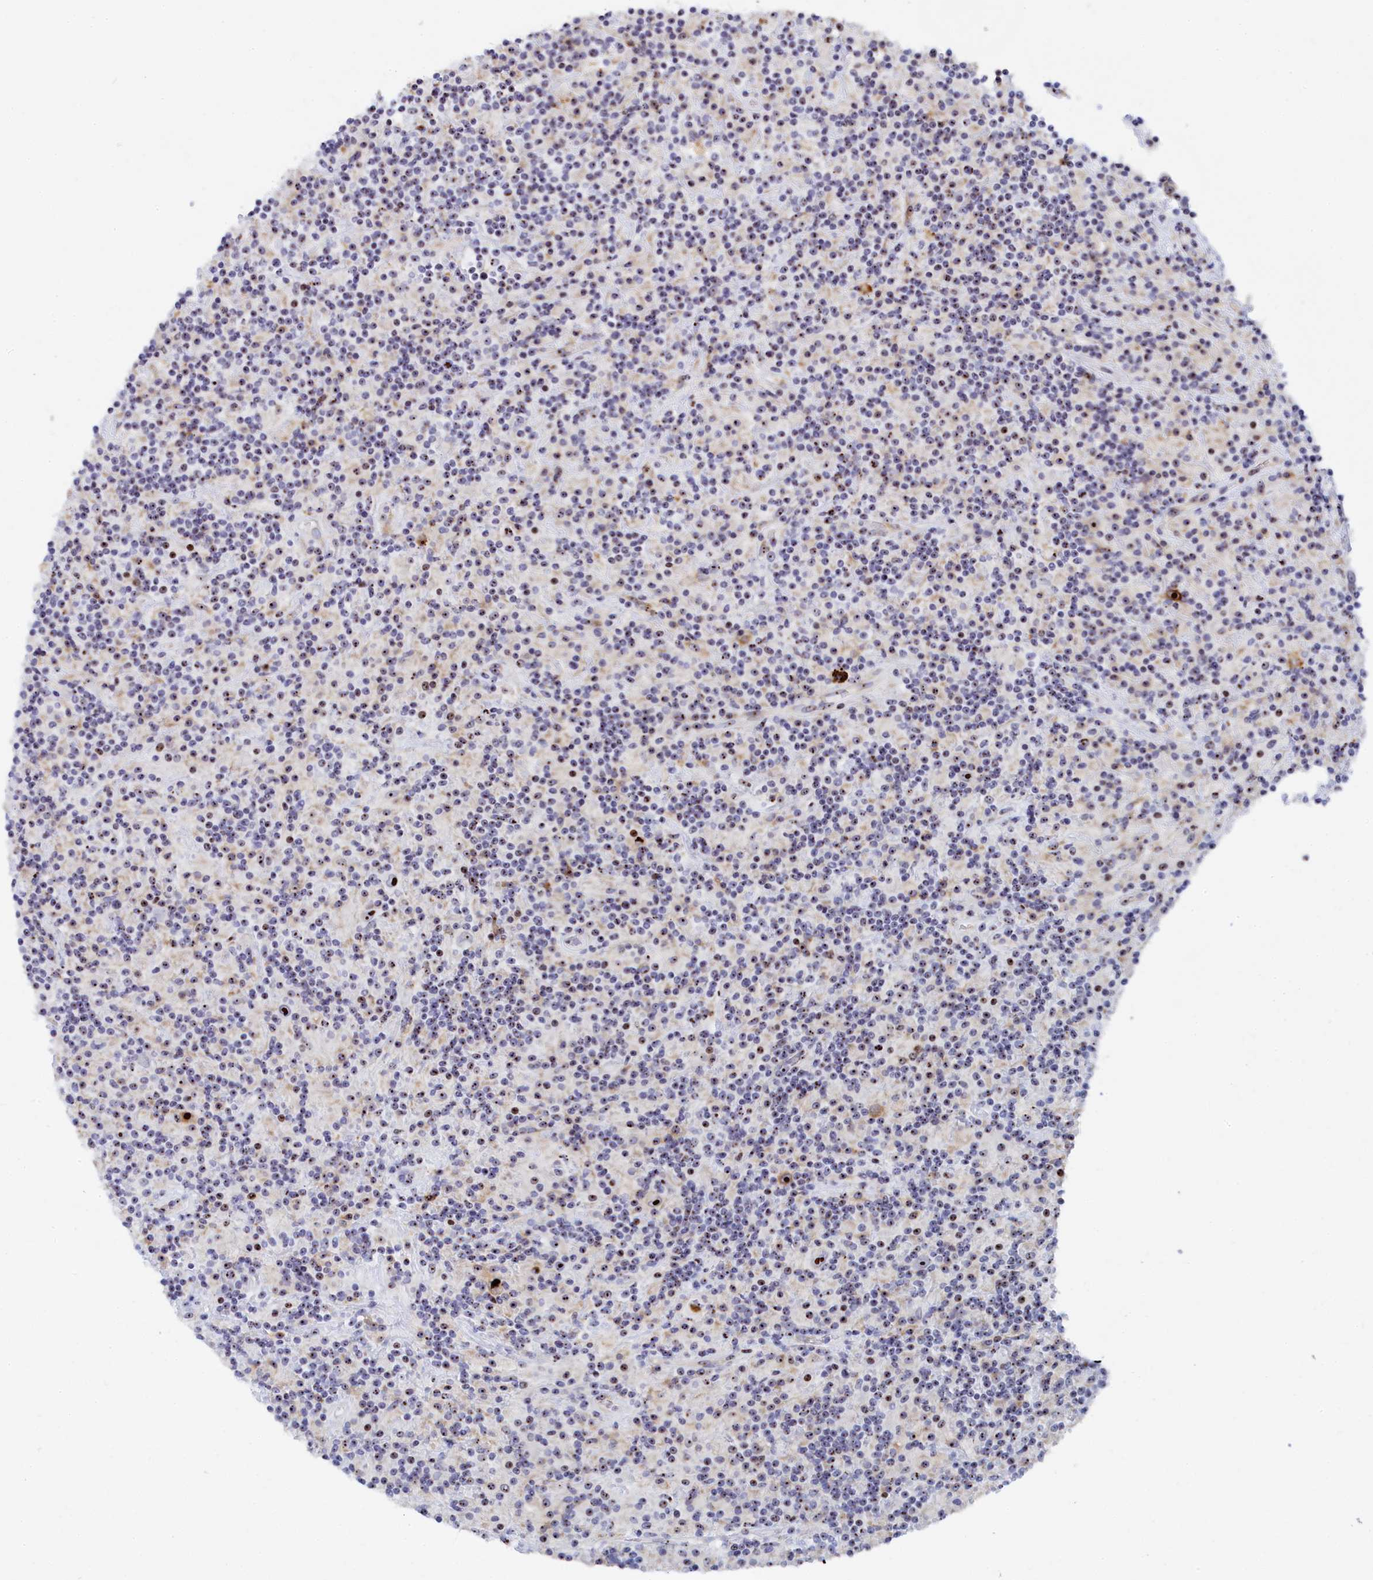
{"staining": {"intensity": "strong", "quantity": ">75%", "location": "nuclear"}, "tissue": "lymphoma", "cell_type": "Tumor cells", "image_type": "cancer", "snomed": [{"axis": "morphology", "description": "Hodgkin's disease, NOS"}, {"axis": "topography", "description": "Lymph node"}], "caption": "A high amount of strong nuclear positivity is present in about >75% of tumor cells in Hodgkin's disease tissue. The protein is stained brown, and the nuclei are stained in blue (DAB IHC with brightfield microscopy, high magnification).", "gene": "RSL1D1", "patient": {"sex": "male", "age": 70}}